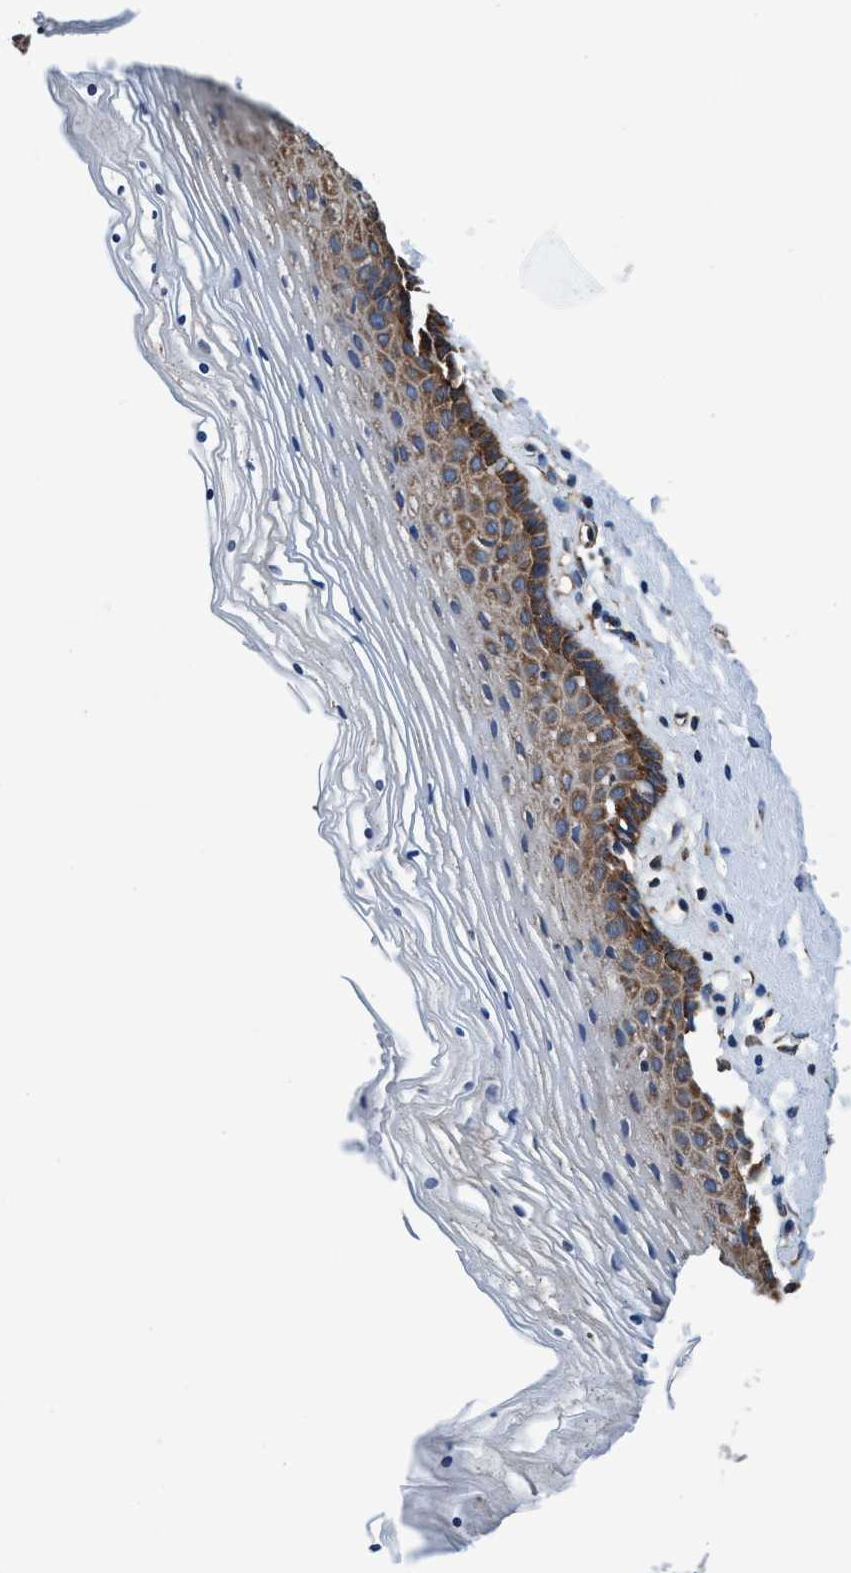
{"staining": {"intensity": "weak", "quantity": "<25%", "location": "cytoplasmic/membranous"}, "tissue": "vagina", "cell_type": "Squamous epithelial cells", "image_type": "normal", "snomed": [{"axis": "morphology", "description": "Normal tissue, NOS"}, {"axis": "topography", "description": "Vagina"}], "caption": "Immunohistochemistry of unremarkable vagina shows no positivity in squamous epithelial cells.", "gene": "ENDOG", "patient": {"sex": "female", "age": 32}}